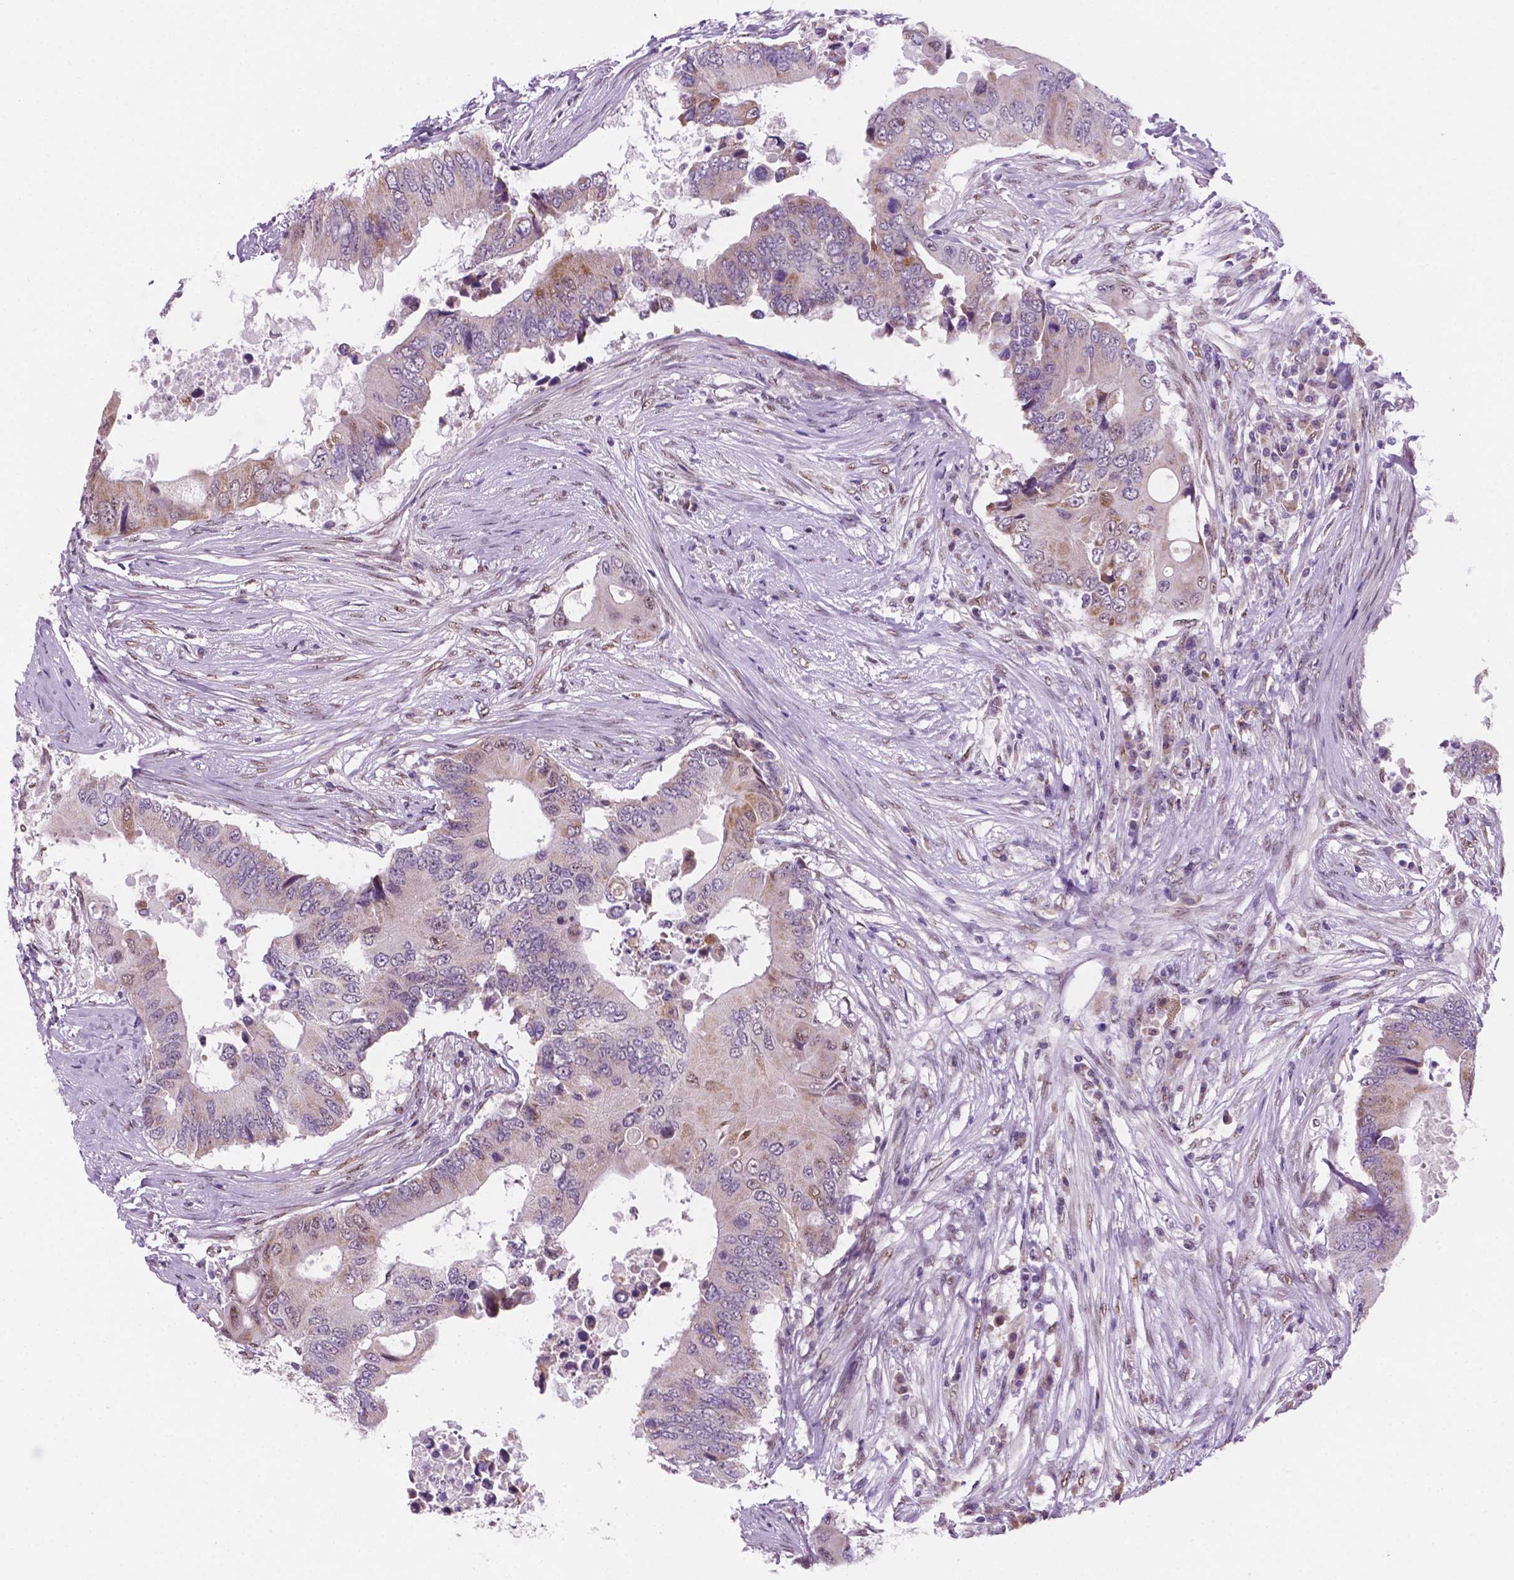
{"staining": {"intensity": "weak", "quantity": "<25%", "location": "nuclear"}, "tissue": "colorectal cancer", "cell_type": "Tumor cells", "image_type": "cancer", "snomed": [{"axis": "morphology", "description": "Adenocarcinoma, NOS"}, {"axis": "topography", "description": "Colon"}], "caption": "Human adenocarcinoma (colorectal) stained for a protein using IHC reveals no expression in tumor cells.", "gene": "C18orf21", "patient": {"sex": "male", "age": 71}}